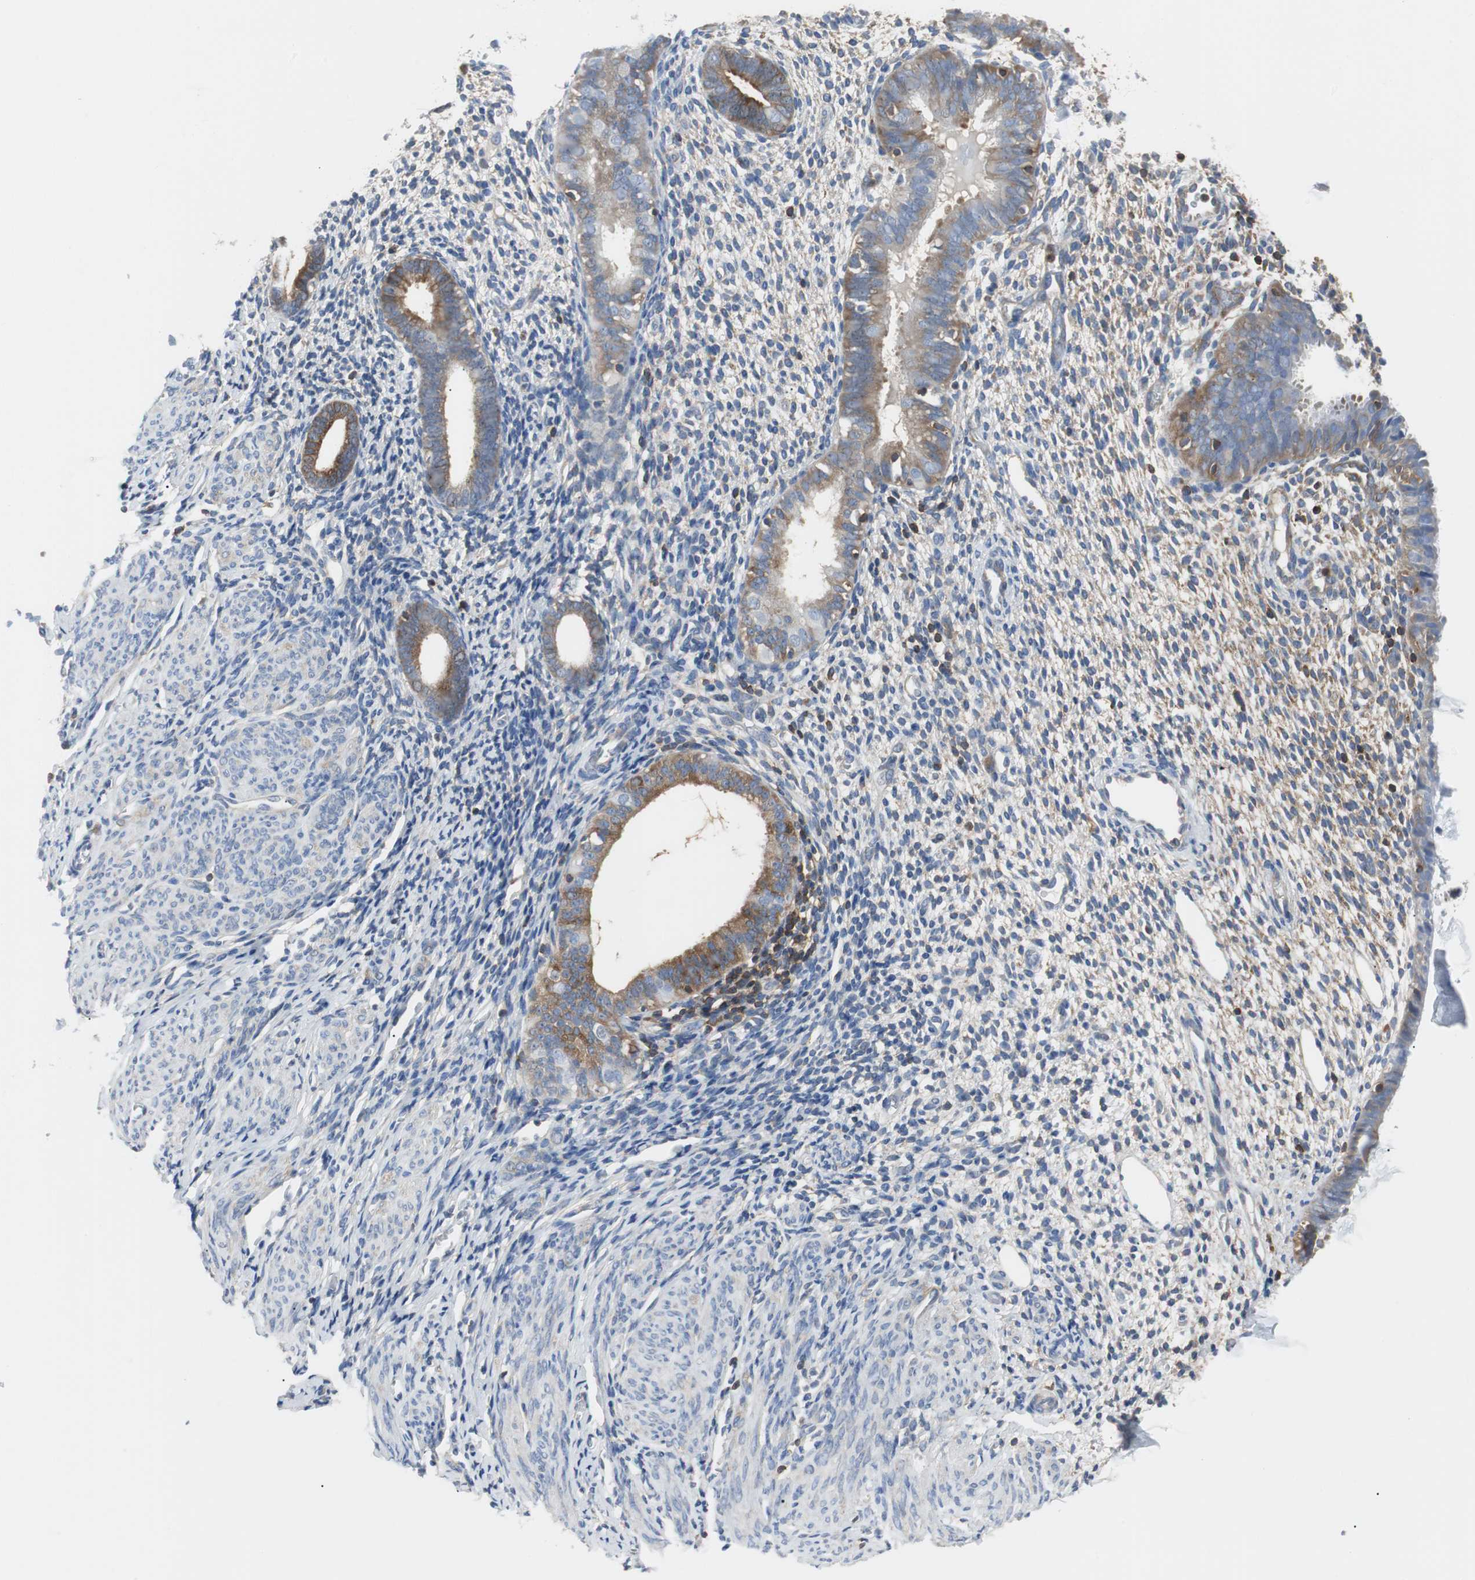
{"staining": {"intensity": "negative", "quantity": "none", "location": "none"}, "tissue": "endometrium", "cell_type": "Cells in endometrial stroma", "image_type": "normal", "snomed": [{"axis": "morphology", "description": "Normal tissue, NOS"}, {"axis": "topography", "description": "Endometrium"}], "caption": "Endometrium stained for a protein using immunohistochemistry (IHC) demonstrates no expression cells in endometrial stroma.", "gene": "TSC22D4", "patient": {"sex": "female", "age": 61}}